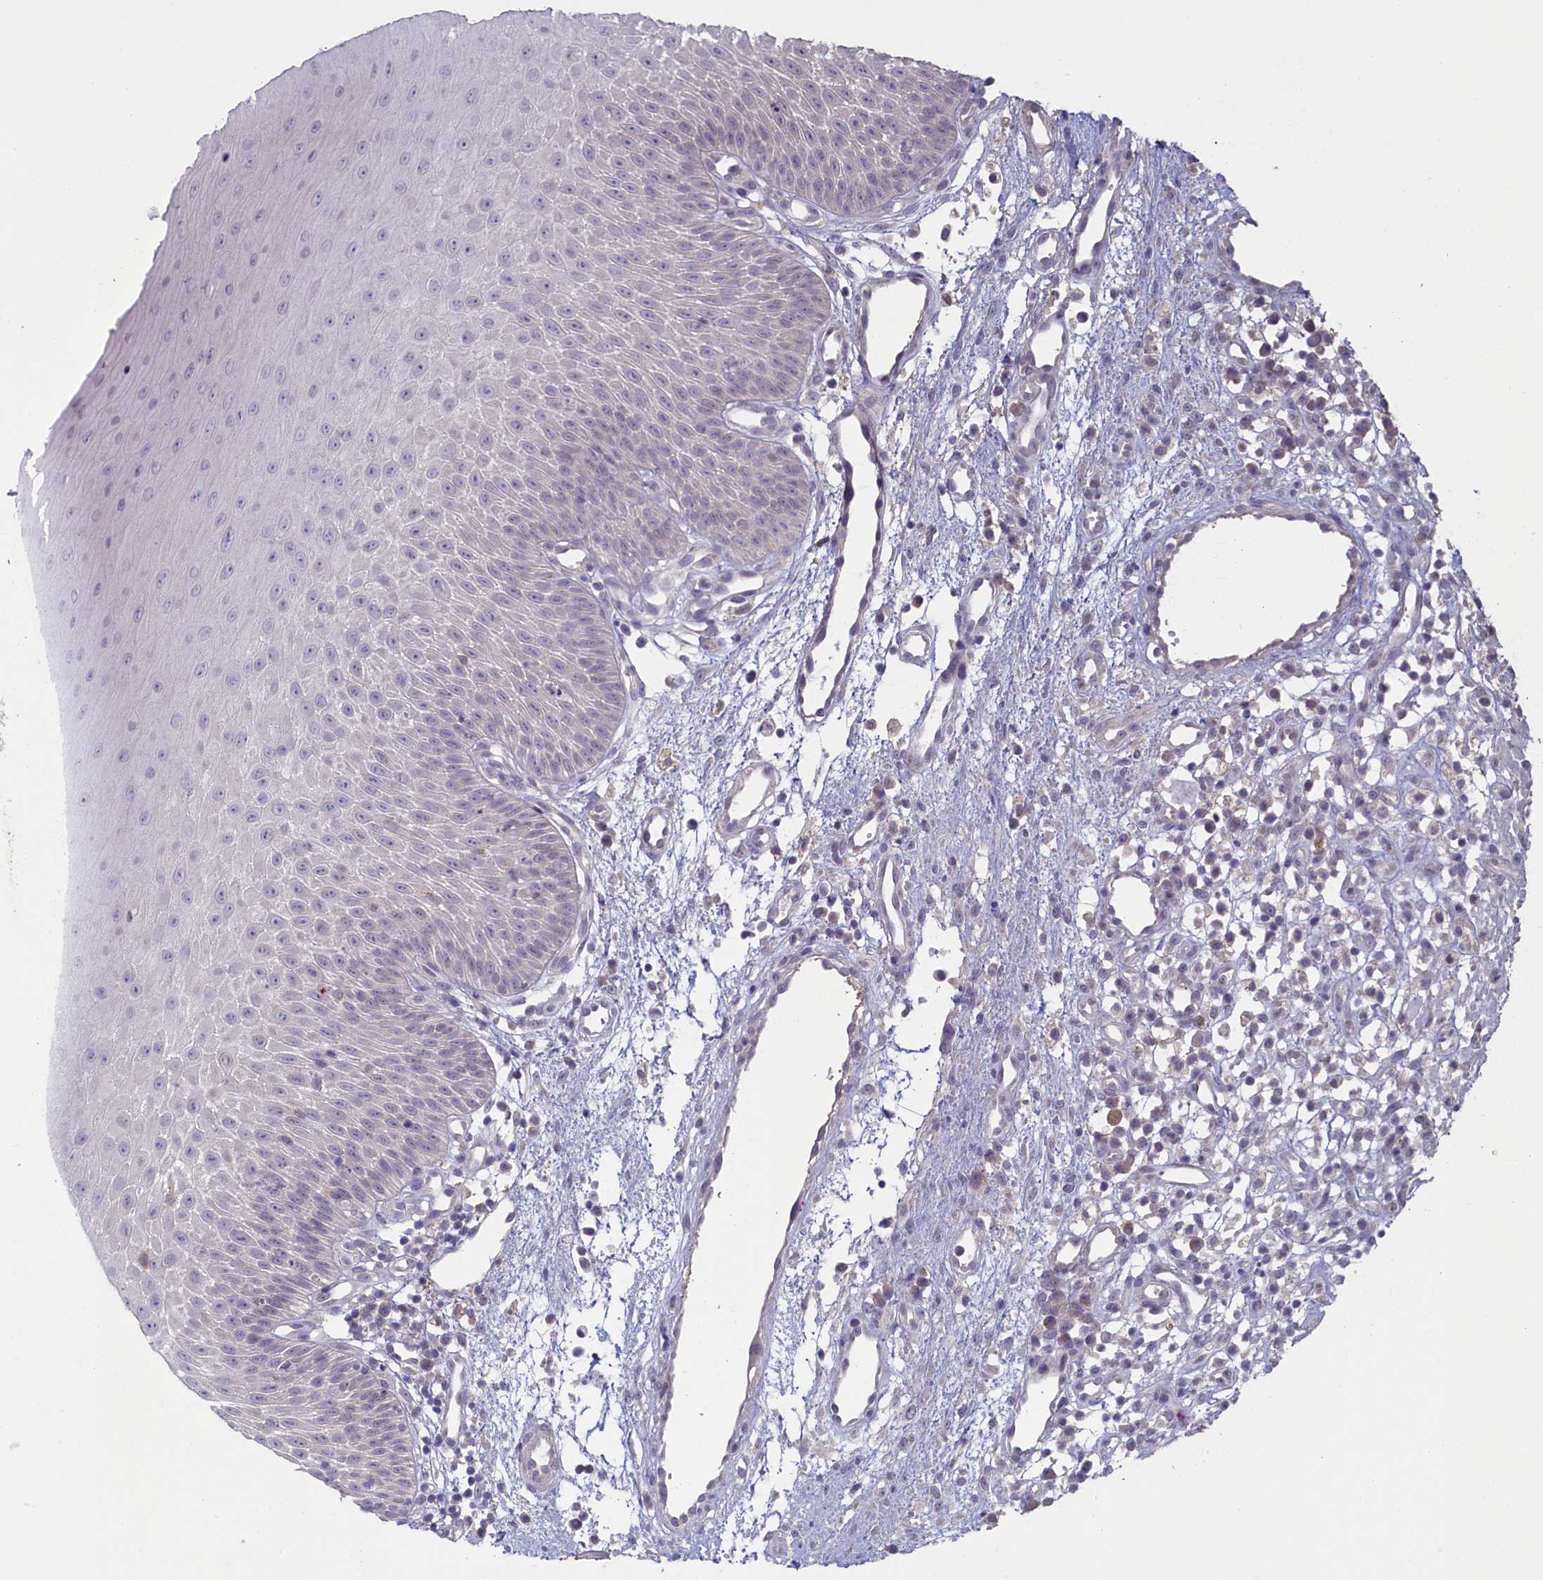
{"staining": {"intensity": "negative", "quantity": "none", "location": "none"}, "tissue": "oral mucosa", "cell_type": "Squamous epithelial cells", "image_type": "normal", "snomed": [{"axis": "morphology", "description": "Normal tissue, NOS"}, {"axis": "topography", "description": "Oral tissue"}], "caption": "DAB immunohistochemical staining of unremarkable oral mucosa displays no significant staining in squamous epithelial cells.", "gene": "ATF7IP2", "patient": {"sex": "female", "age": 13}}